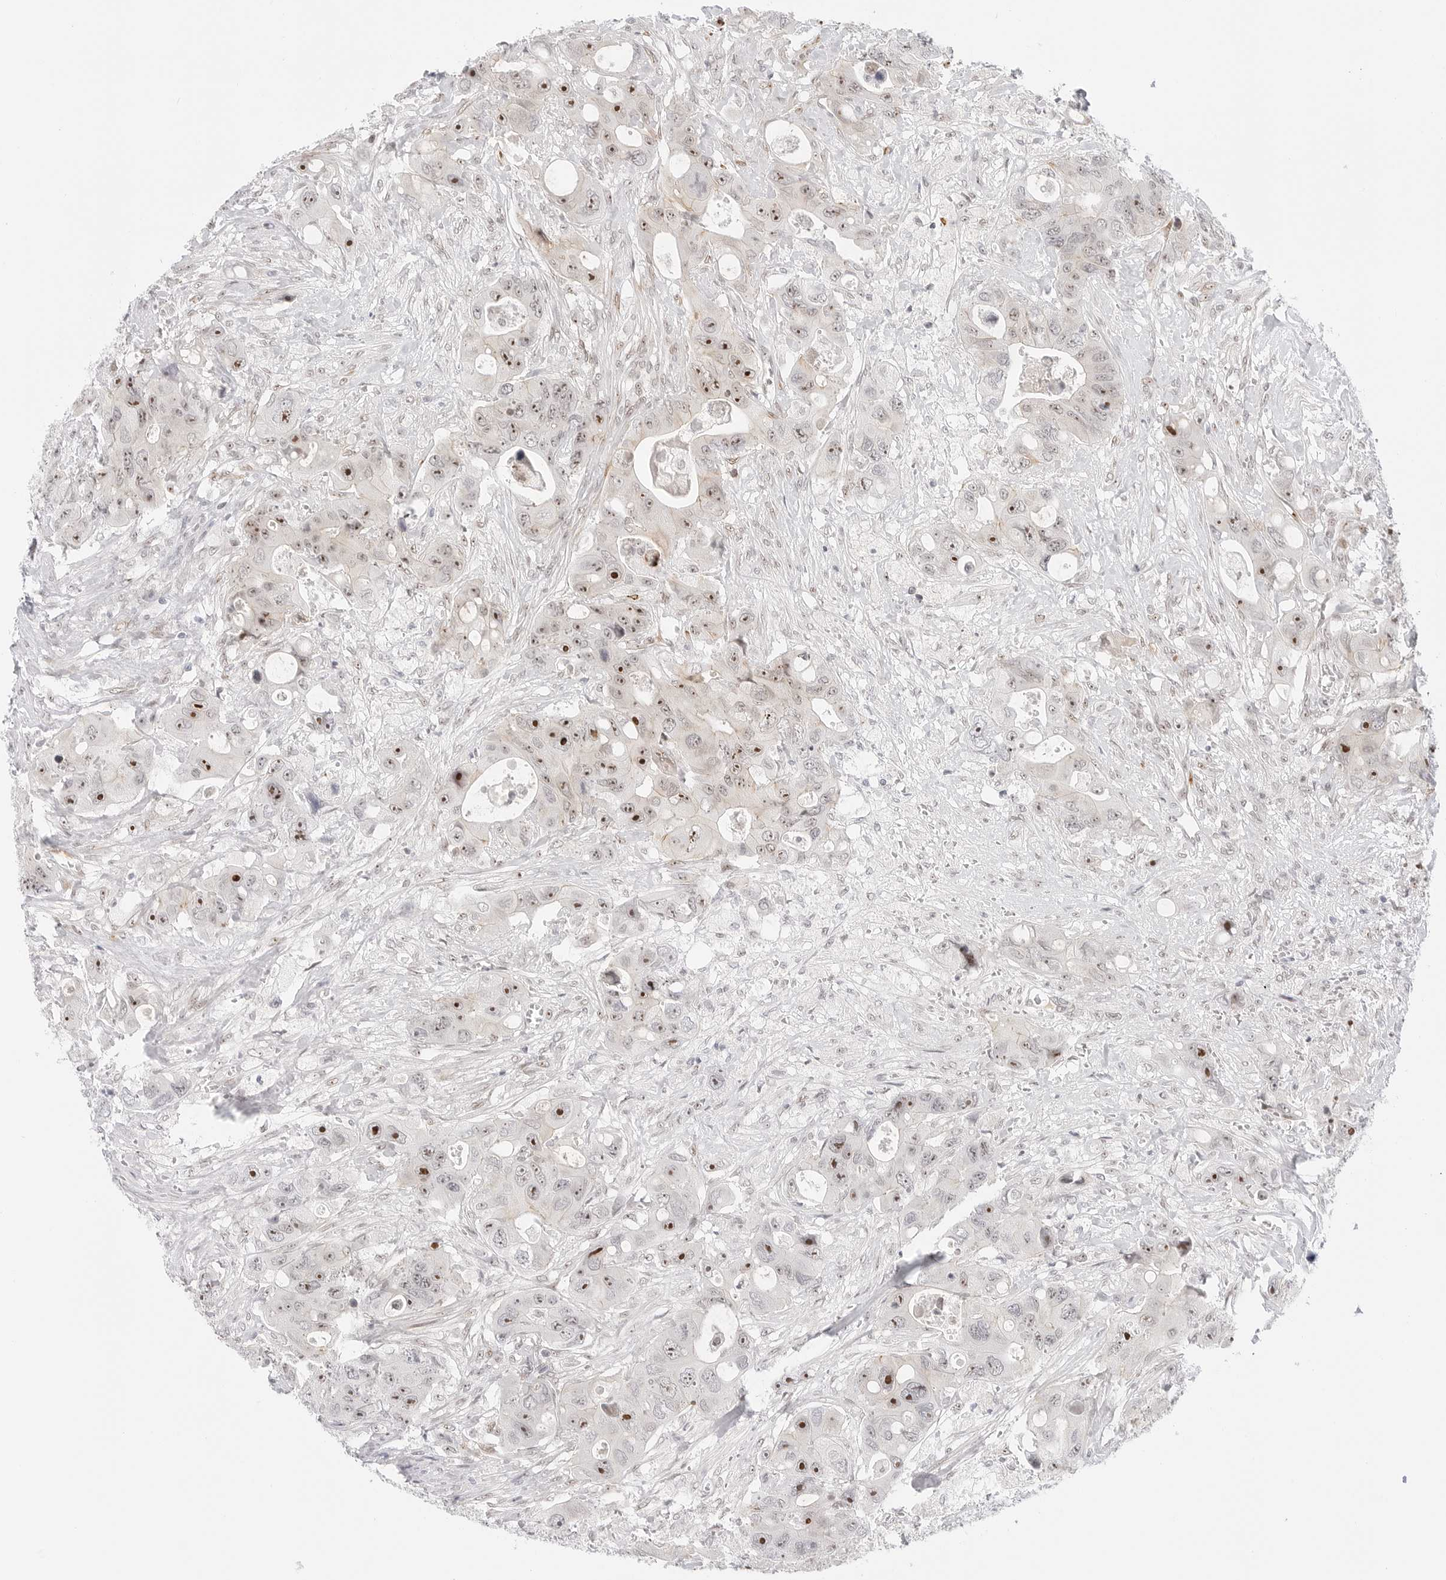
{"staining": {"intensity": "strong", "quantity": "25%-75%", "location": "nuclear"}, "tissue": "colorectal cancer", "cell_type": "Tumor cells", "image_type": "cancer", "snomed": [{"axis": "morphology", "description": "Adenocarcinoma, NOS"}, {"axis": "topography", "description": "Colon"}], "caption": "Colorectal cancer (adenocarcinoma) stained with DAB immunohistochemistry (IHC) exhibits high levels of strong nuclear staining in approximately 25%-75% of tumor cells.", "gene": "HIPK3", "patient": {"sex": "female", "age": 46}}